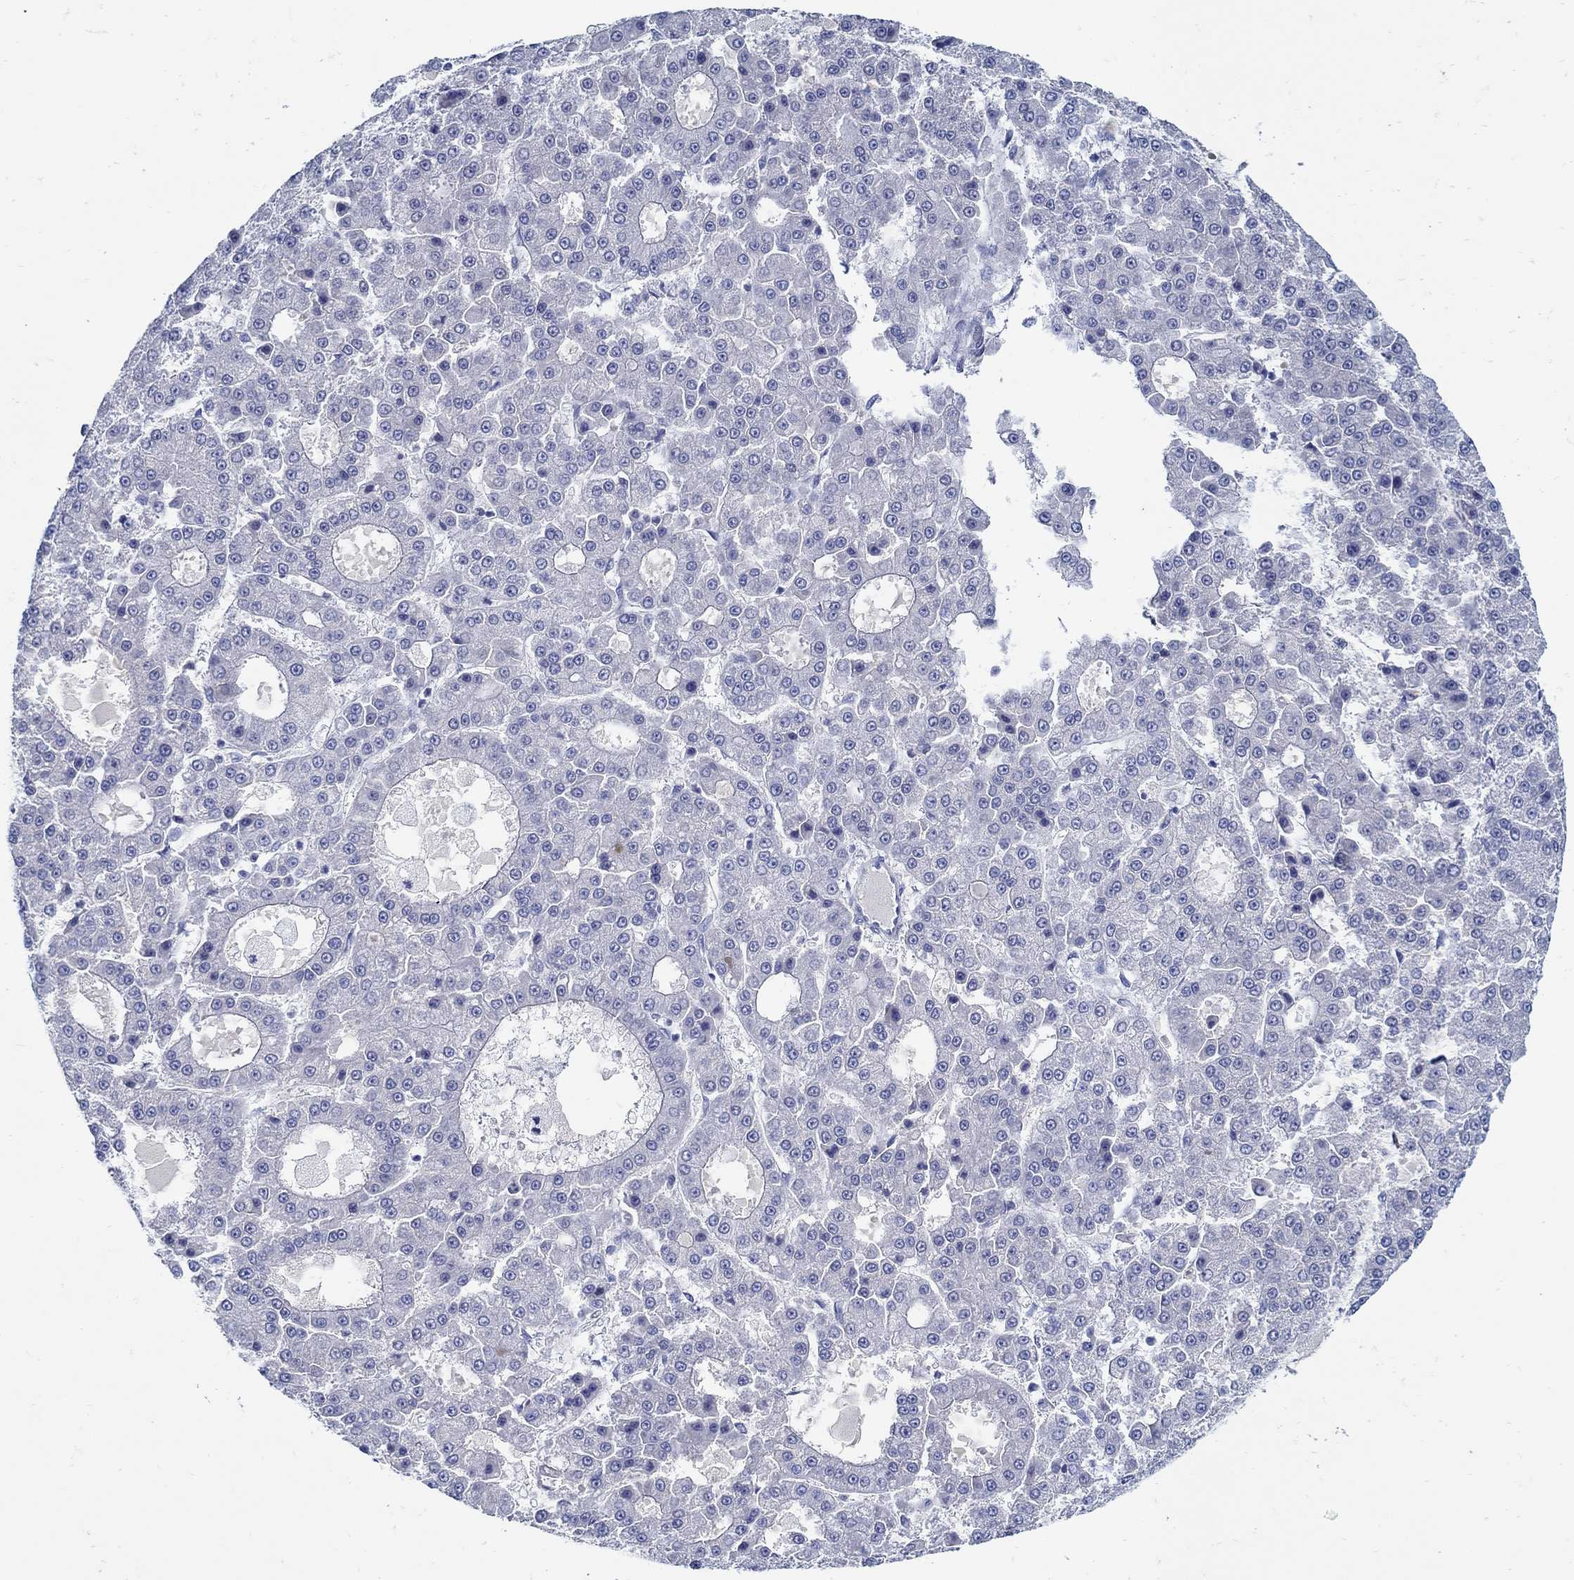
{"staining": {"intensity": "negative", "quantity": "none", "location": "none"}, "tissue": "liver cancer", "cell_type": "Tumor cells", "image_type": "cancer", "snomed": [{"axis": "morphology", "description": "Carcinoma, Hepatocellular, NOS"}, {"axis": "topography", "description": "Liver"}], "caption": "Histopathology image shows no protein expression in tumor cells of liver hepatocellular carcinoma tissue.", "gene": "PAX9", "patient": {"sex": "male", "age": 70}}